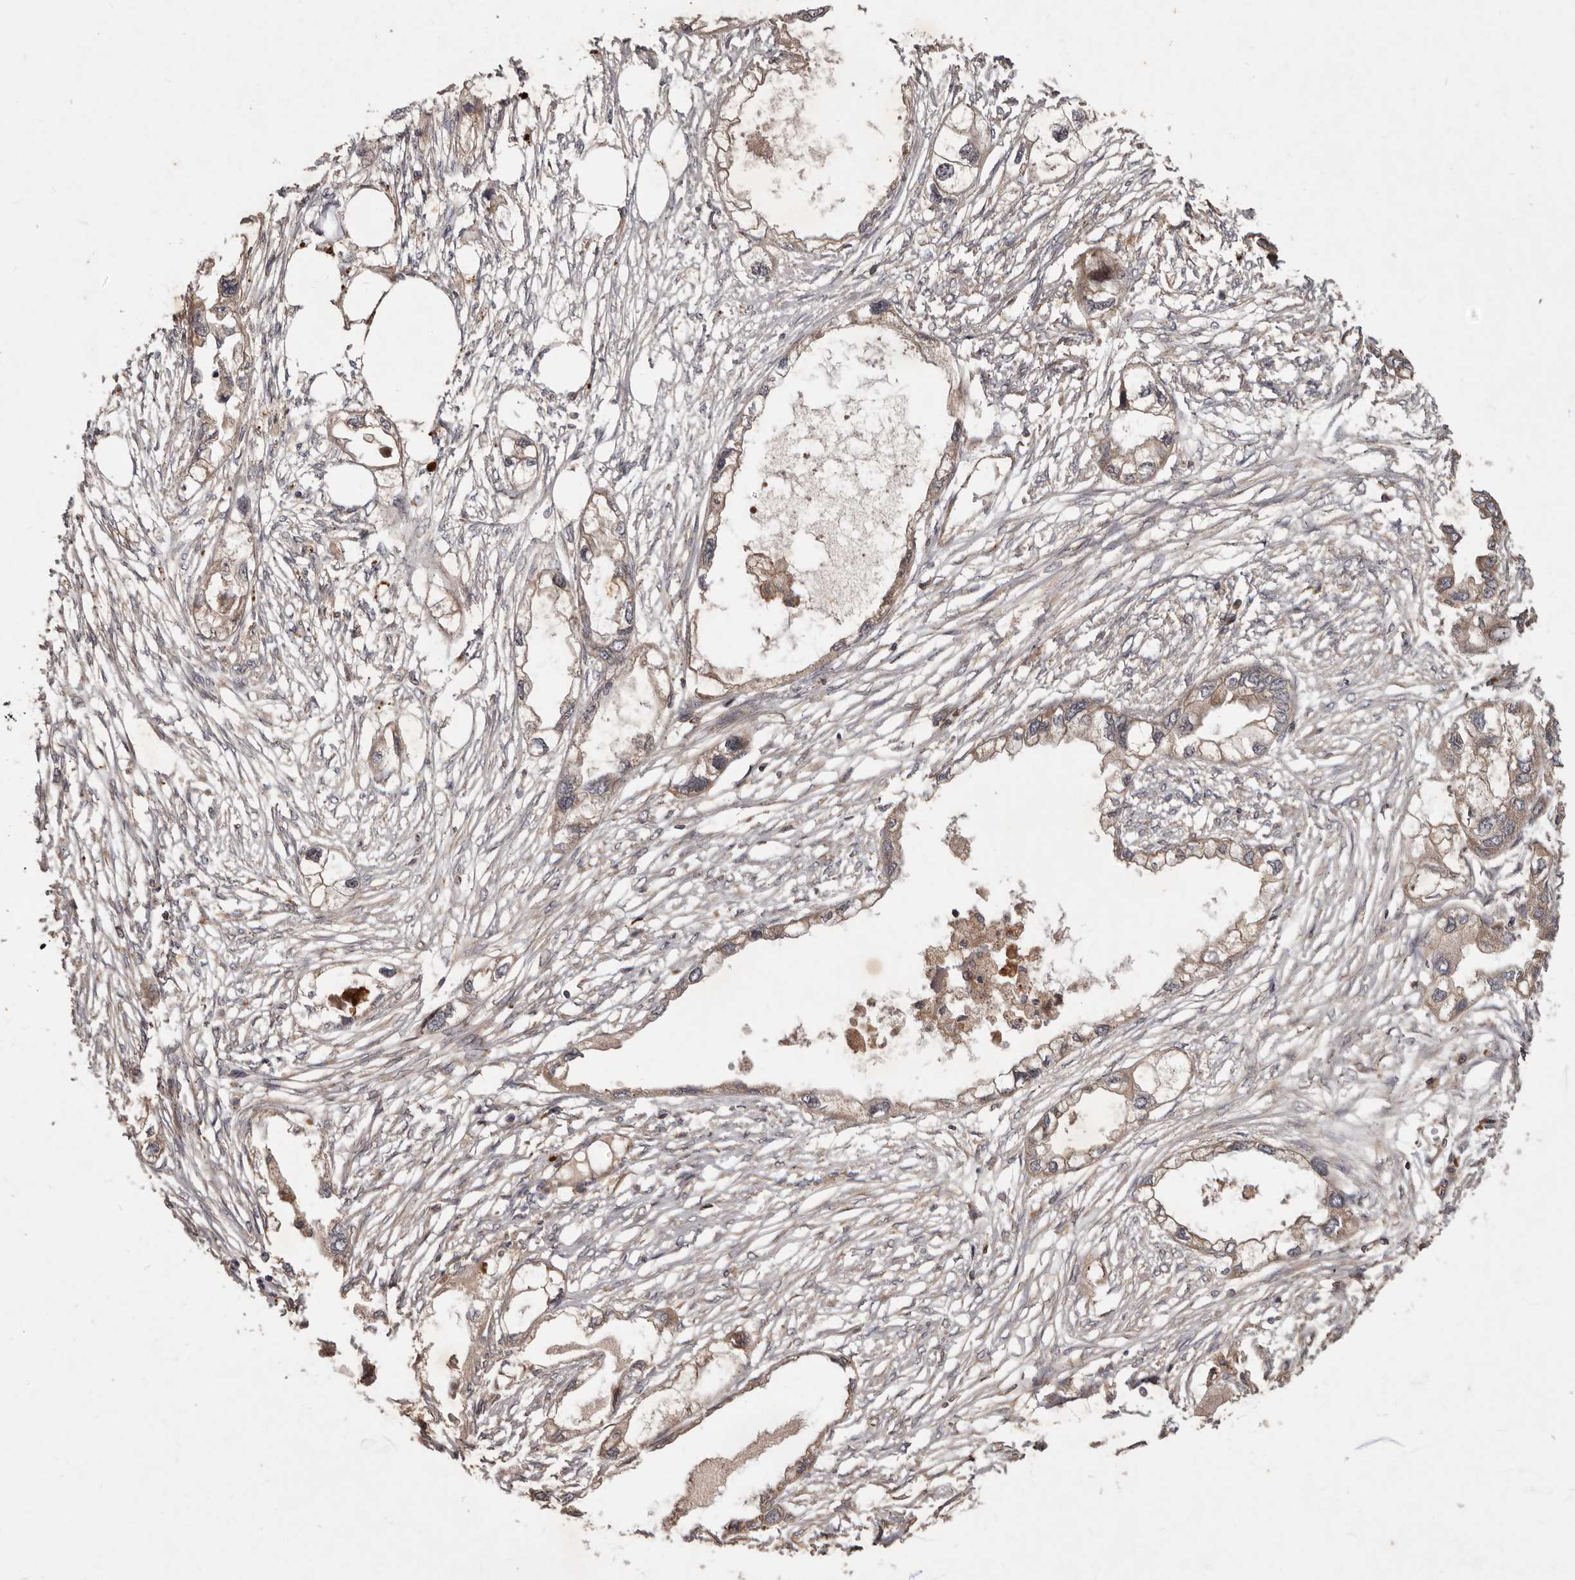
{"staining": {"intensity": "weak", "quantity": "25%-75%", "location": "cytoplasmic/membranous"}, "tissue": "endometrial cancer", "cell_type": "Tumor cells", "image_type": "cancer", "snomed": [{"axis": "morphology", "description": "Adenocarcinoma, NOS"}, {"axis": "morphology", "description": "Adenocarcinoma, metastatic, NOS"}, {"axis": "topography", "description": "Adipose tissue"}, {"axis": "topography", "description": "Endometrium"}], "caption": "Weak cytoplasmic/membranous expression is seen in approximately 25%-75% of tumor cells in endometrial cancer.", "gene": "STK36", "patient": {"sex": "female", "age": 67}}